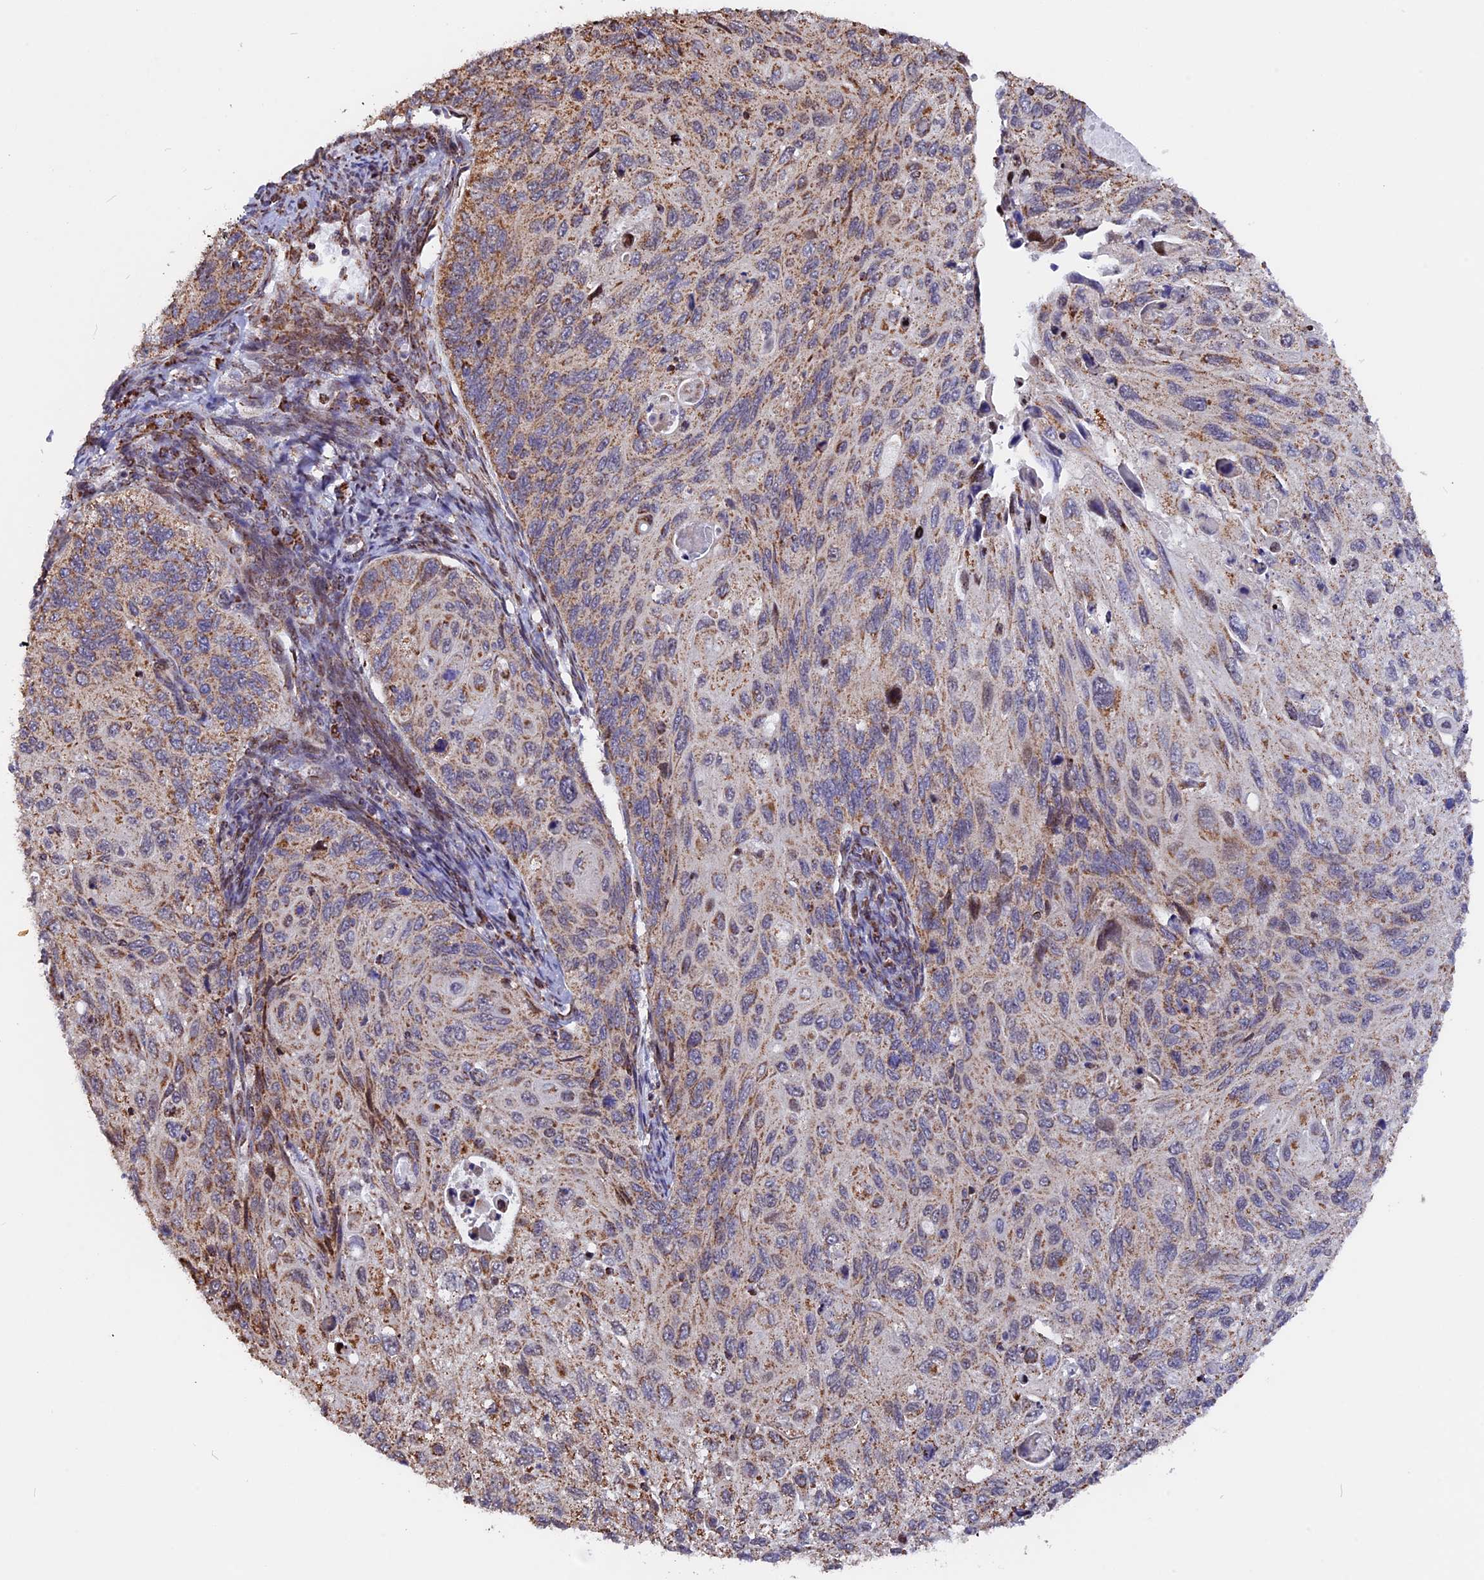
{"staining": {"intensity": "weak", "quantity": ">75%", "location": "cytoplasmic/membranous"}, "tissue": "cervical cancer", "cell_type": "Tumor cells", "image_type": "cancer", "snomed": [{"axis": "morphology", "description": "Squamous cell carcinoma, NOS"}, {"axis": "topography", "description": "Cervix"}], "caption": "Protein staining of cervical cancer tissue demonstrates weak cytoplasmic/membranous positivity in approximately >75% of tumor cells. (DAB (3,3'-diaminobenzidine) = brown stain, brightfield microscopy at high magnification).", "gene": "FAM174C", "patient": {"sex": "female", "age": 70}}